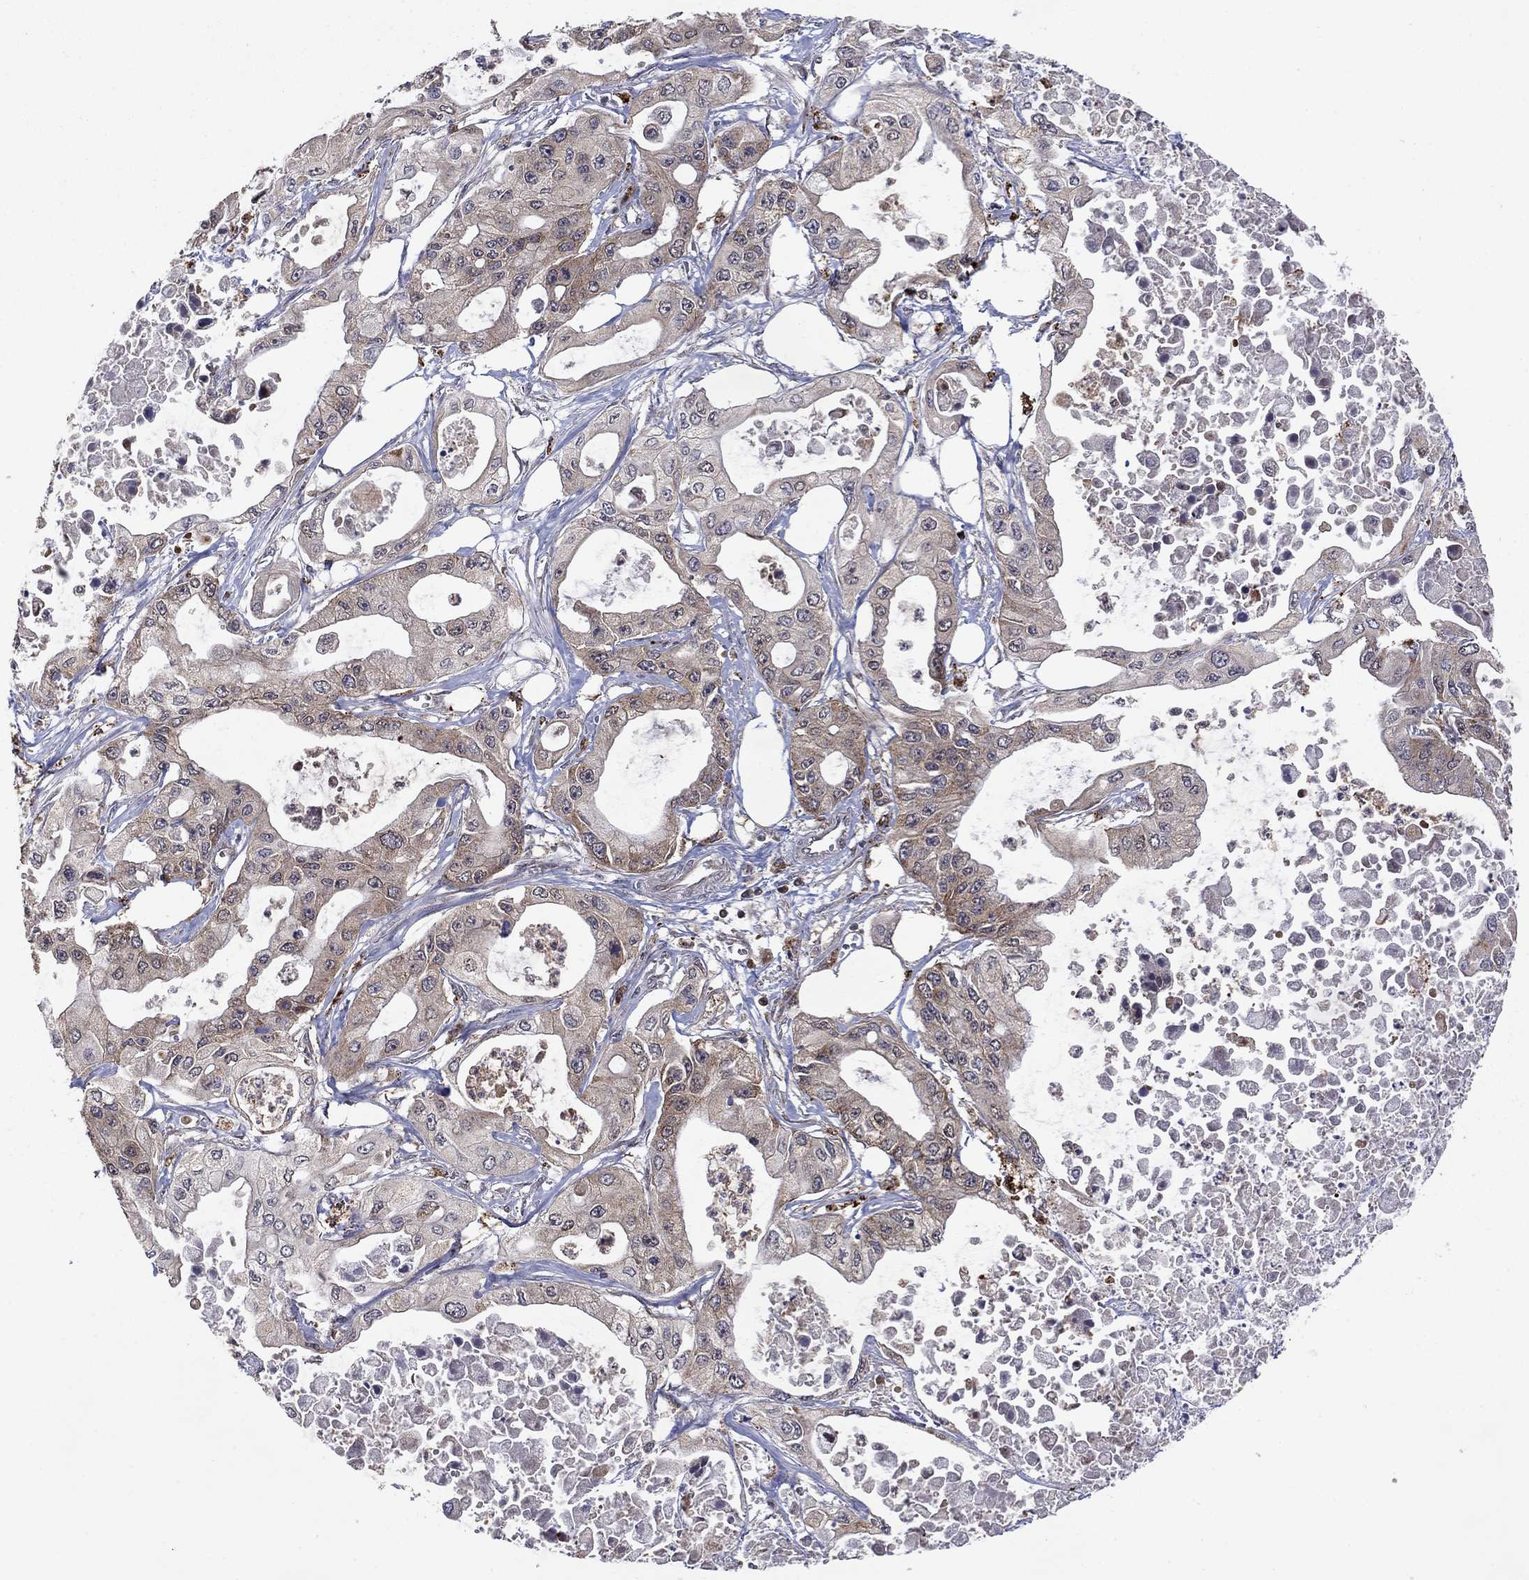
{"staining": {"intensity": "weak", "quantity": ">75%", "location": "cytoplasmic/membranous"}, "tissue": "pancreatic cancer", "cell_type": "Tumor cells", "image_type": "cancer", "snomed": [{"axis": "morphology", "description": "Adenocarcinoma, NOS"}, {"axis": "topography", "description": "Pancreas"}], "caption": "A low amount of weak cytoplasmic/membranous positivity is identified in about >75% of tumor cells in pancreatic cancer (adenocarcinoma) tissue.", "gene": "LPCAT4", "patient": {"sex": "male", "age": 70}}